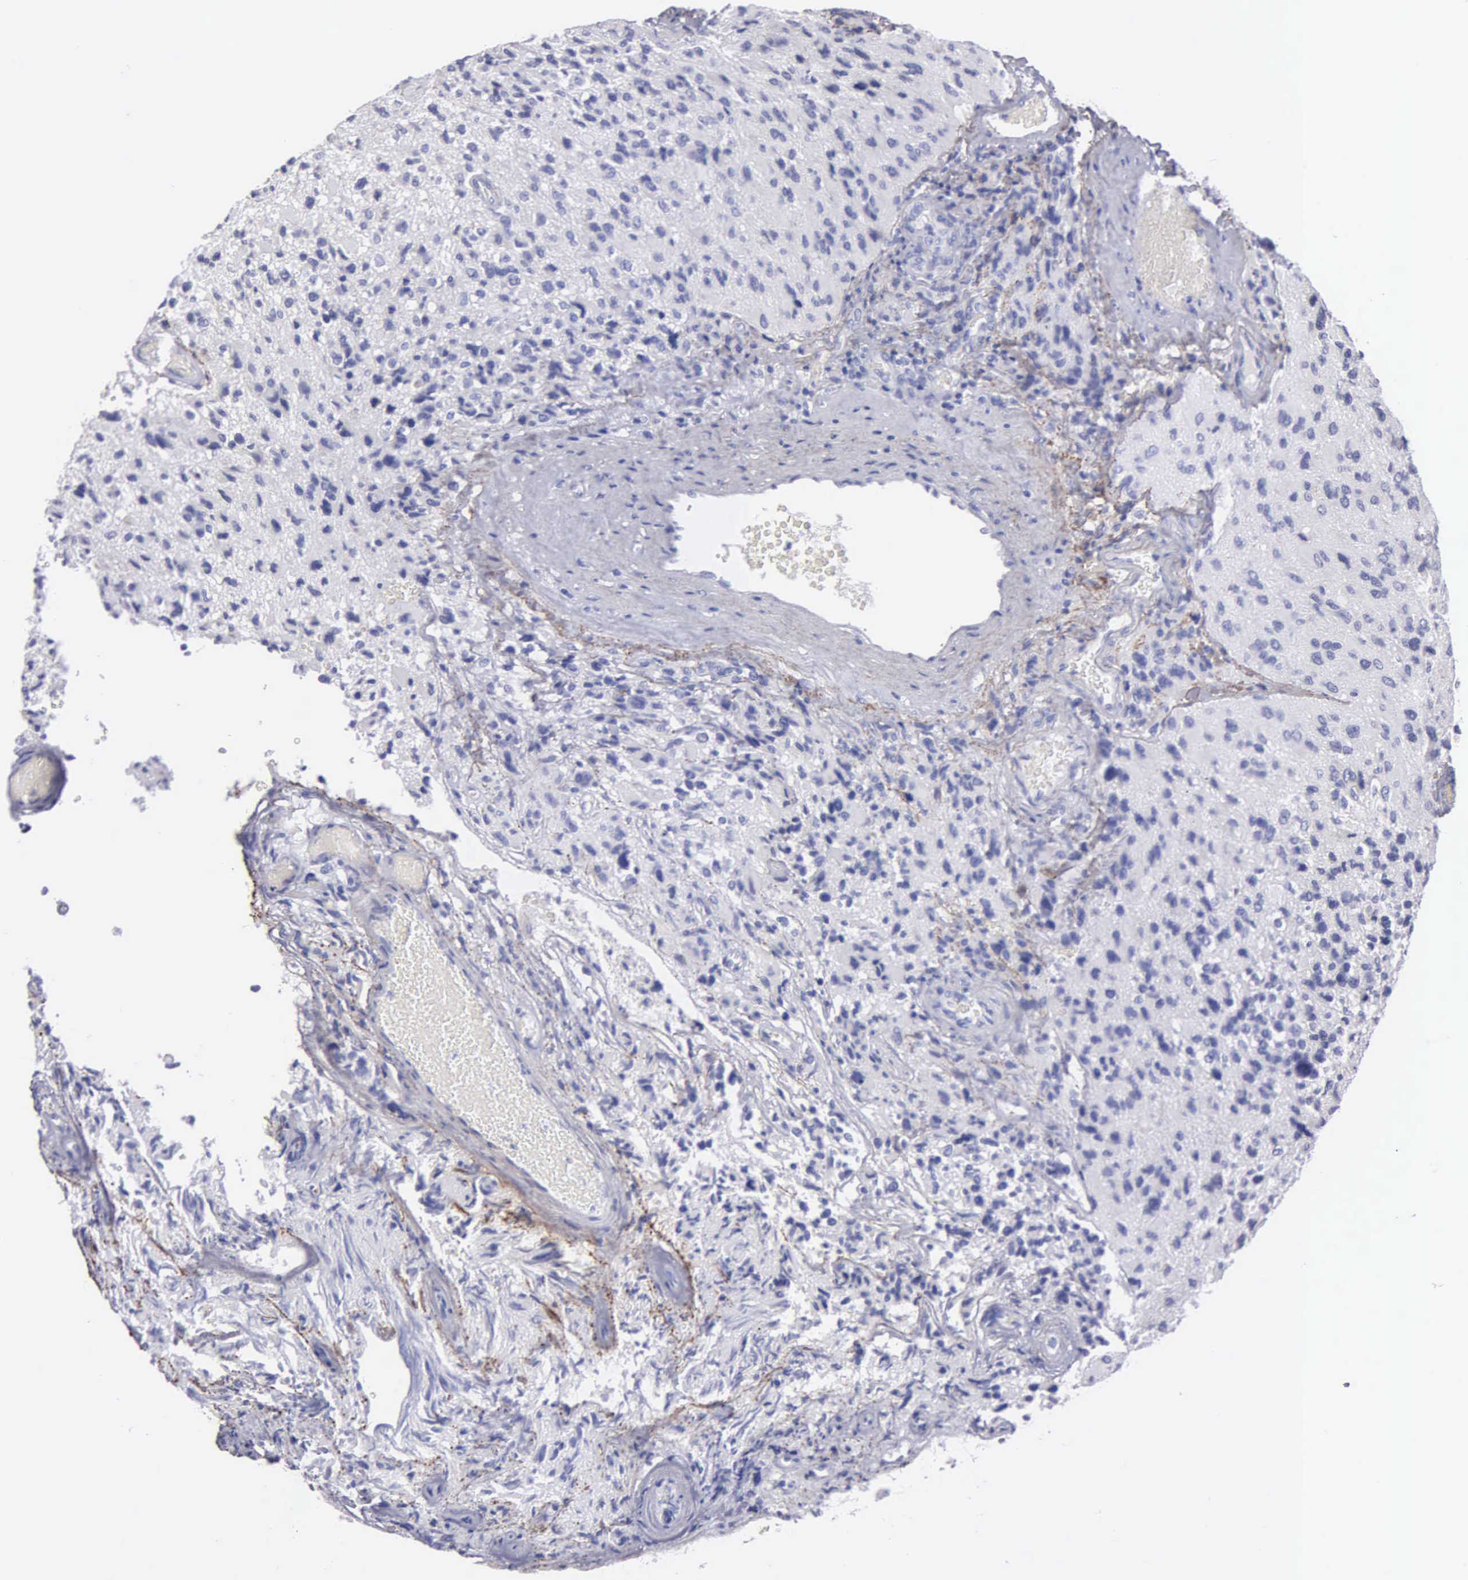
{"staining": {"intensity": "negative", "quantity": "none", "location": "none"}, "tissue": "glioma", "cell_type": "Tumor cells", "image_type": "cancer", "snomed": [{"axis": "morphology", "description": "Glioma, malignant, High grade"}, {"axis": "topography", "description": "Brain"}], "caption": "The micrograph shows no staining of tumor cells in glioma.", "gene": "FBLN5", "patient": {"sex": "male", "age": 69}}